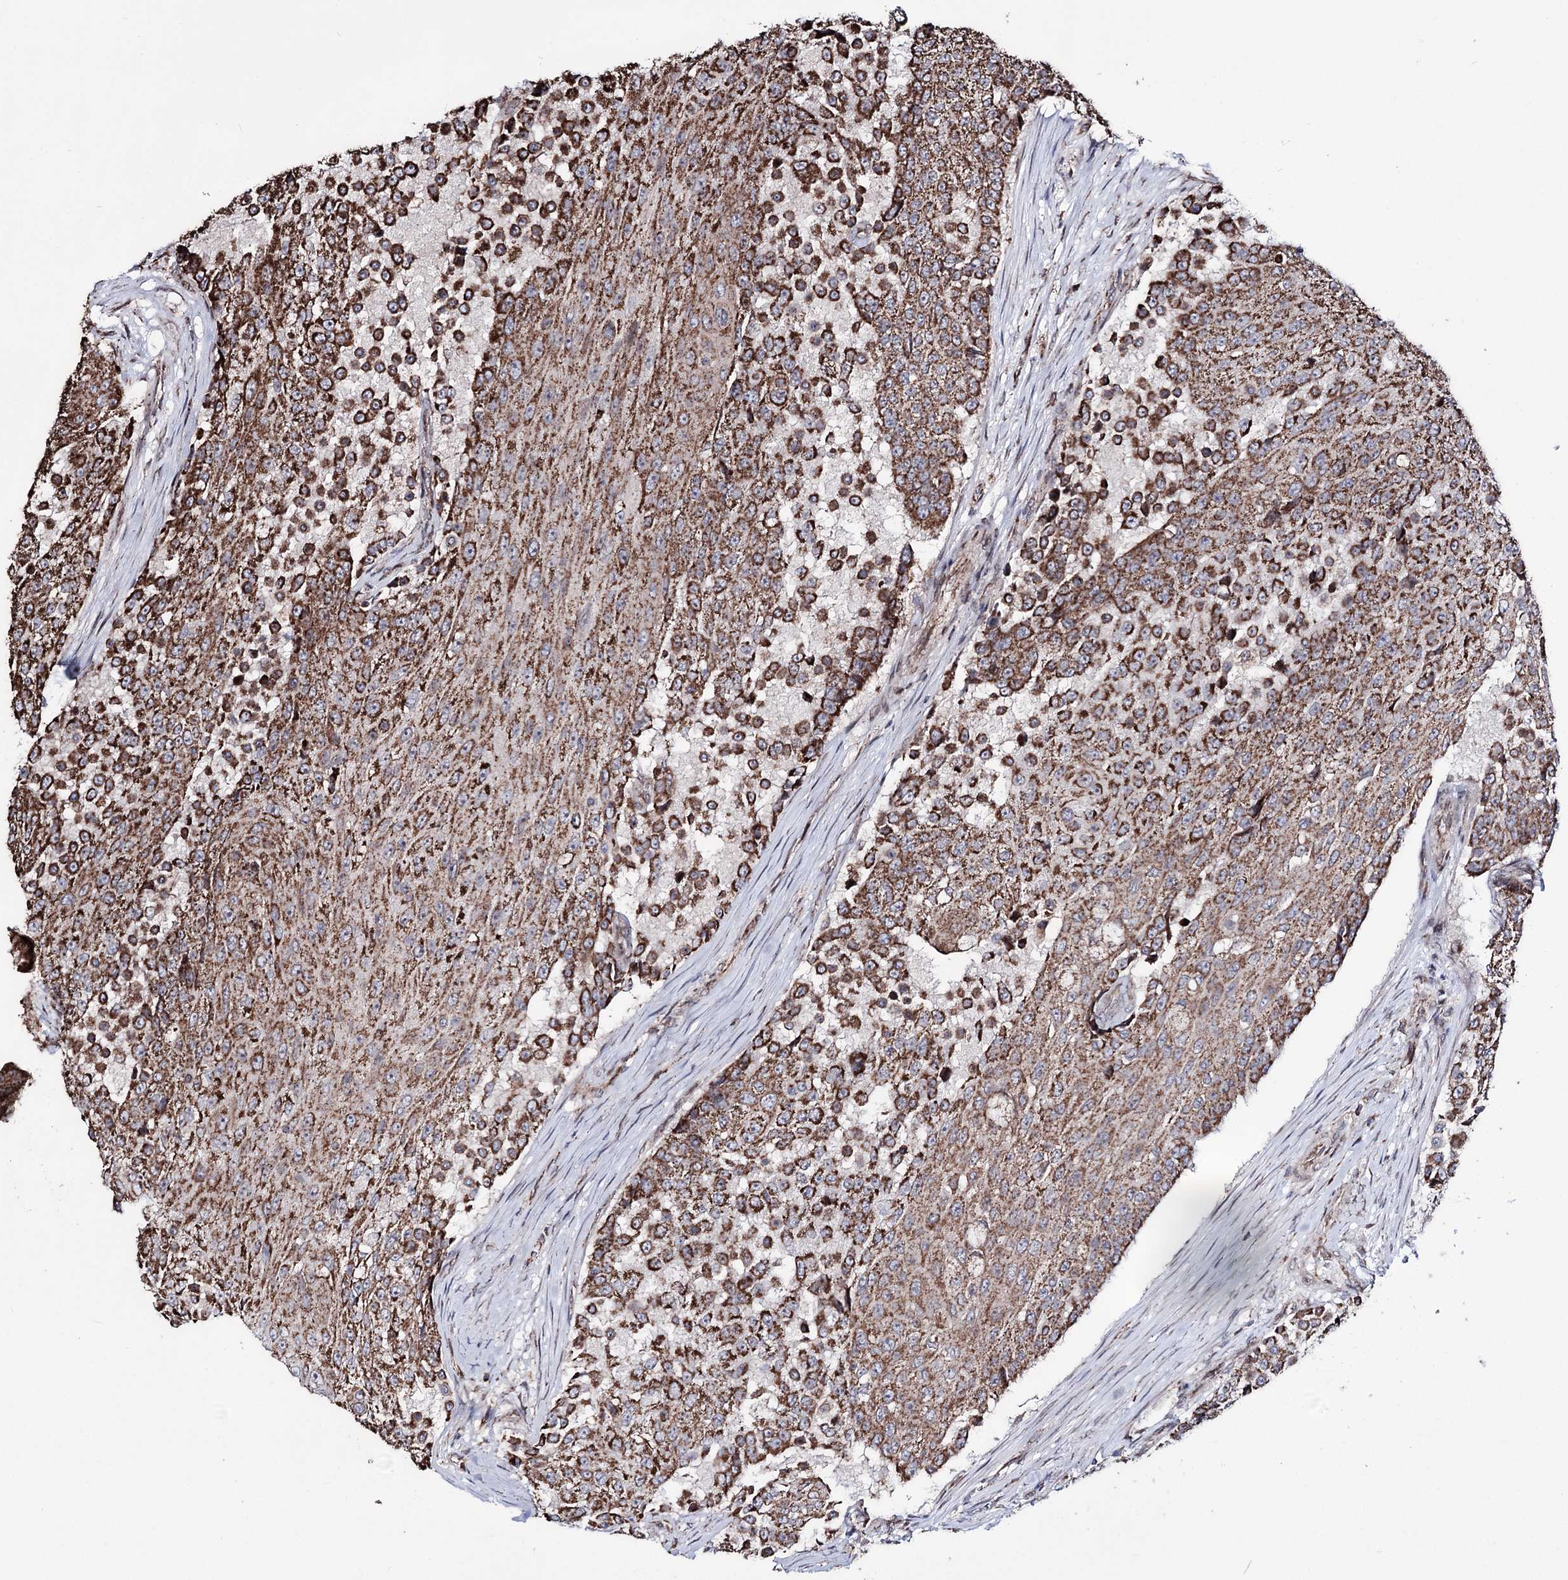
{"staining": {"intensity": "moderate", "quantity": ">75%", "location": "cytoplasmic/membranous"}, "tissue": "urothelial cancer", "cell_type": "Tumor cells", "image_type": "cancer", "snomed": [{"axis": "morphology", "description": "Urothelial carcinoma, High grade"}, {"axis": "topography", "description": "Urinary bladder"}], "caption": "This histopathology image exhibits IHC staining of urothelial cancer, with medium moderate cytoplasmic/membranous expression in about >75% of tumor cells.", "gene": "CREB3L4", "patient": {"sex": "female", "age": 63}}